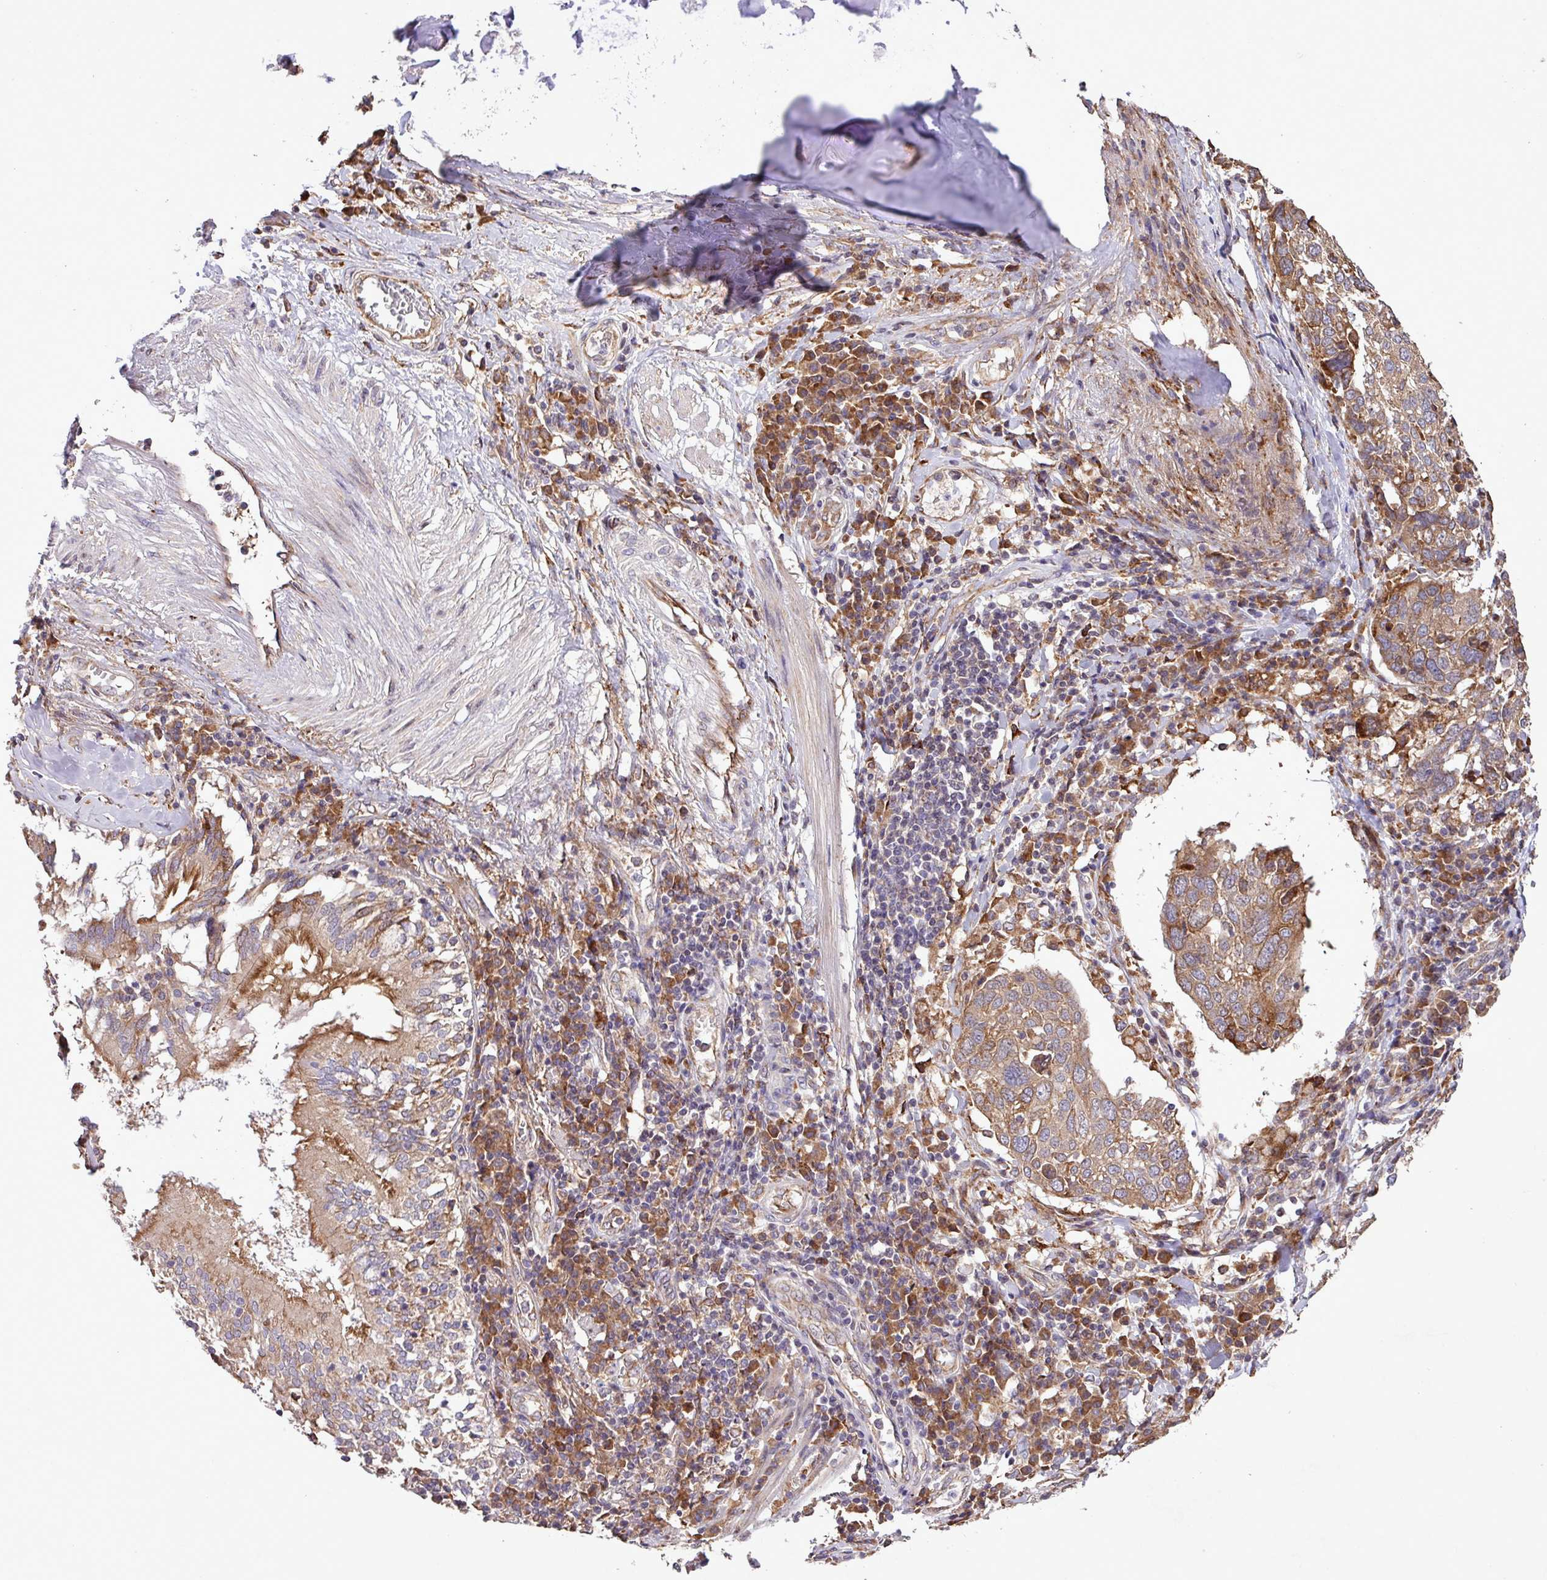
{"staining": {"intensity": "moderate", "quantity": "25%-75%", "location": "cytoplasmic/membranous"}, "tissue": "lung cancer", "cell_type": "Tumor cells", "image_type": "cancer", "snomed": [{"axis": "morphology", "description": "Squamous cell carcinoma, NOS"}, {"axis": "topography", "description": "Lung"}], "caption": "Moderate cytoplasmic/membranous protein staining is appreciated in about 25%-75% of tumor cells in squamous cell carcinoma (lung).", "gene": "MEGF6", "patient": {"sex": "male", "age": 65}}